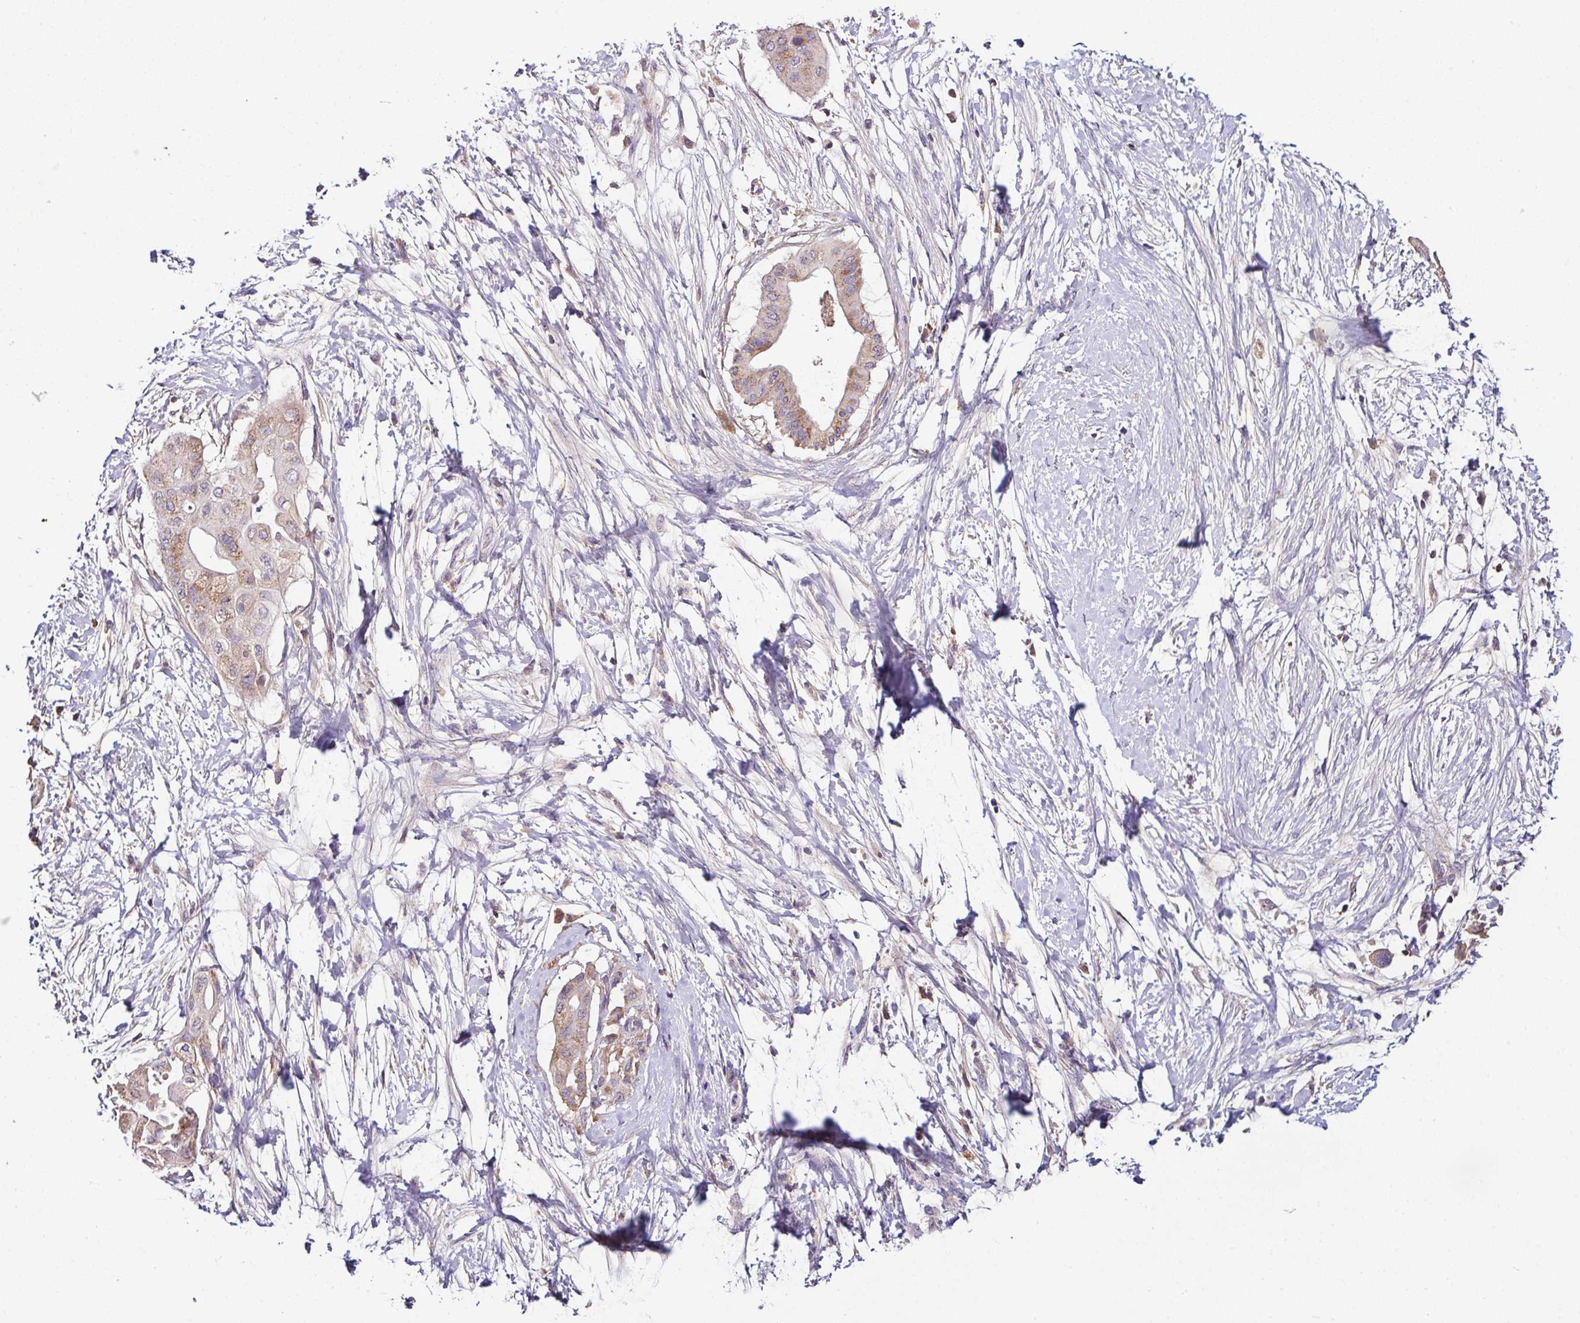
{"staining": {"intensity": "moderate", "quantity": "25%-75%", "location": "cytoplasmic/membranous"}, "tissue": "pancreatic cancer", "cell_type": "Tumor cells", "image_type": "cancer", "snomed": [{"axis": "morphology", "description": "Adenocarcinoma, NOS"}, {"axis": "topography", "description": "Pancreas"}], "caption": "Adenocarcinoma (pancreatic) stained with a brown dye reveals moderate cytoplasmic/membranous positive expression in approximately 25%-75% of tumor cells.", "gene": "CPD", "patient": {"sex": "male", "age": 68}}